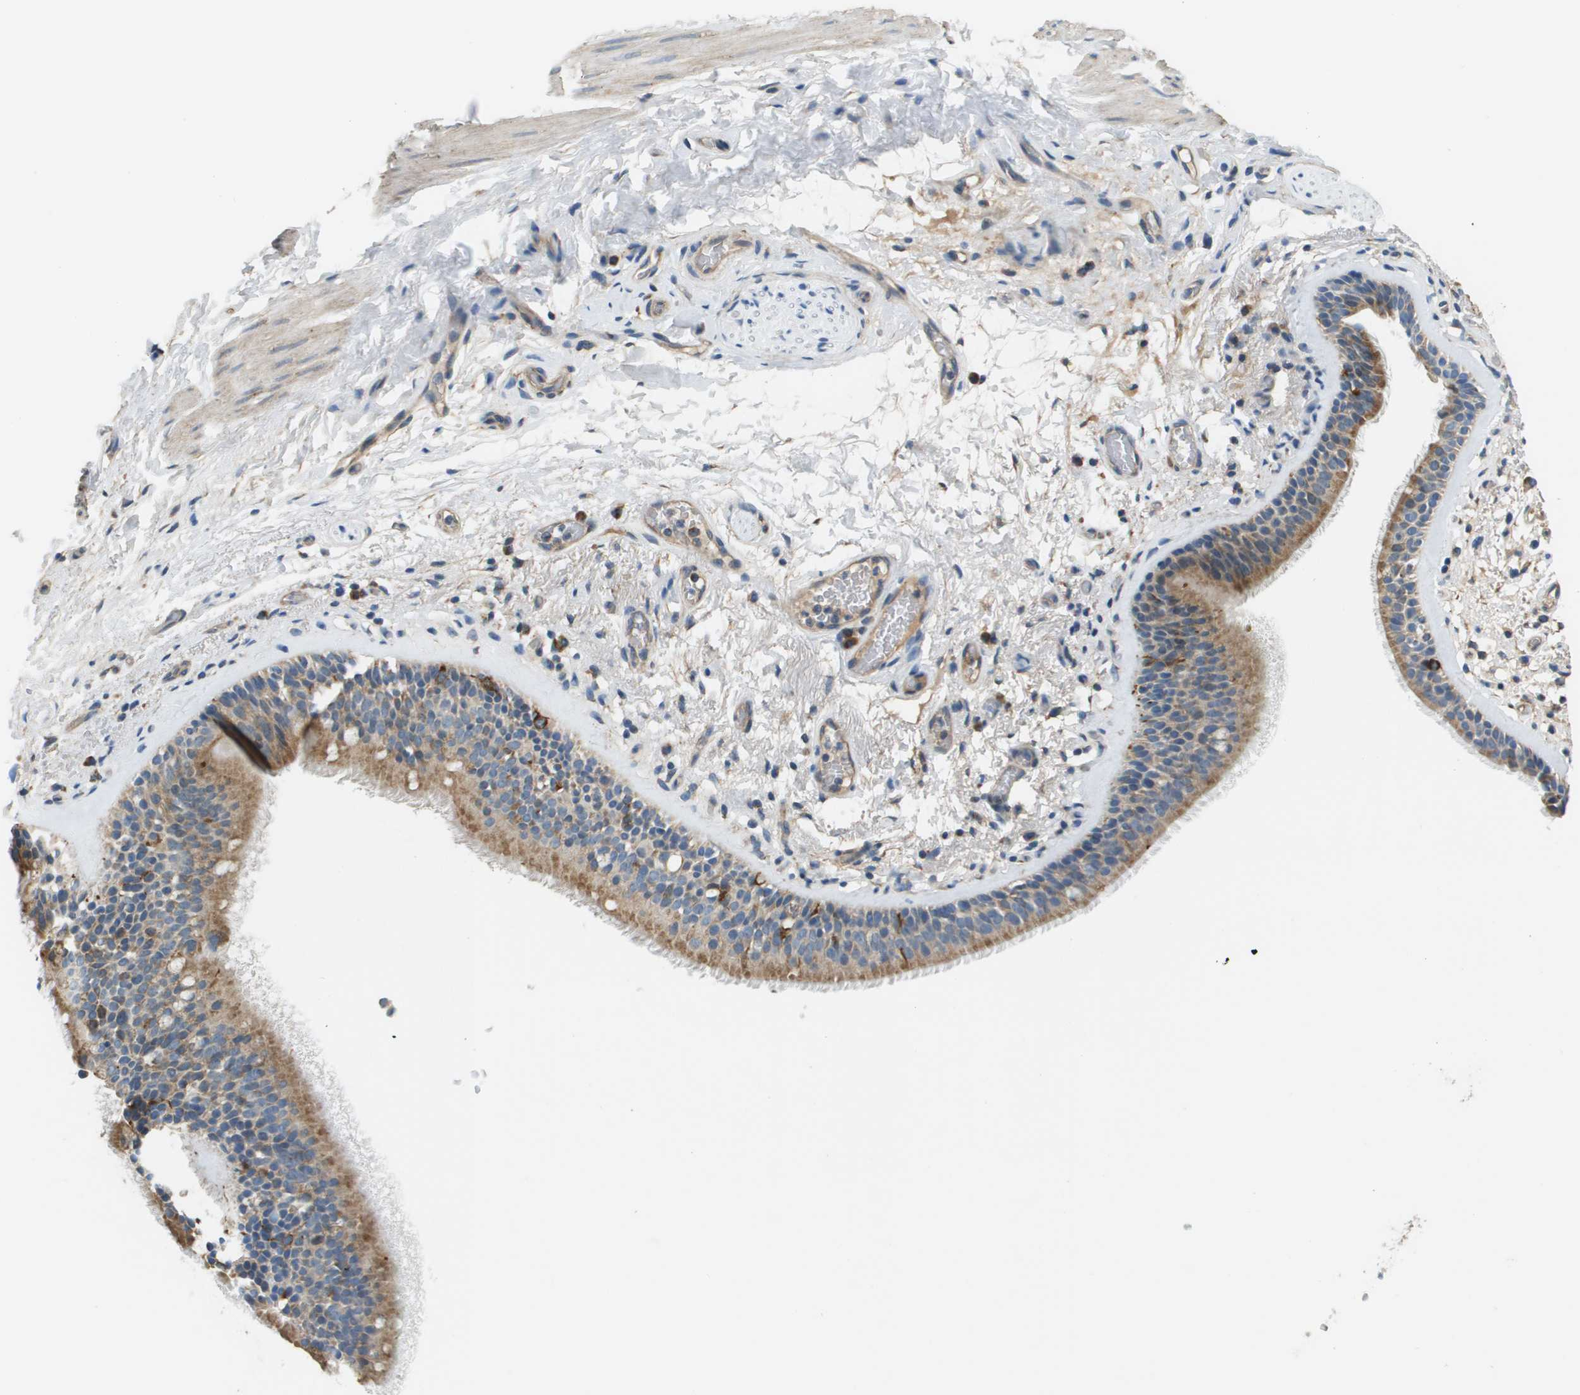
{"staining": {"intensity": "moderate", "quantity": ">75%", "location": "cytoplasmic/membranous"}, "tissue": "bronchus", "cell_type": "Respiratory epithelial cells", "image_type": "normal", "snomed": [{"axis": "morphology", "description": "Normal tissue, NOS"}, {"axis": "topography", "description": "Cartilage tissue"}], "caption": "Immunohistochemistry image of benign bronchus: human bronchus stained using immunohistochemistry (IHC) displays medium levels of moderate protein expression localized specifically in the cytoplasmic/membranous of respiratory epithelial cells, appearing as a cytoplasmic/membranous brown color.", "gene": "NRK", "patient": {"sex": "female", "age": 63}}